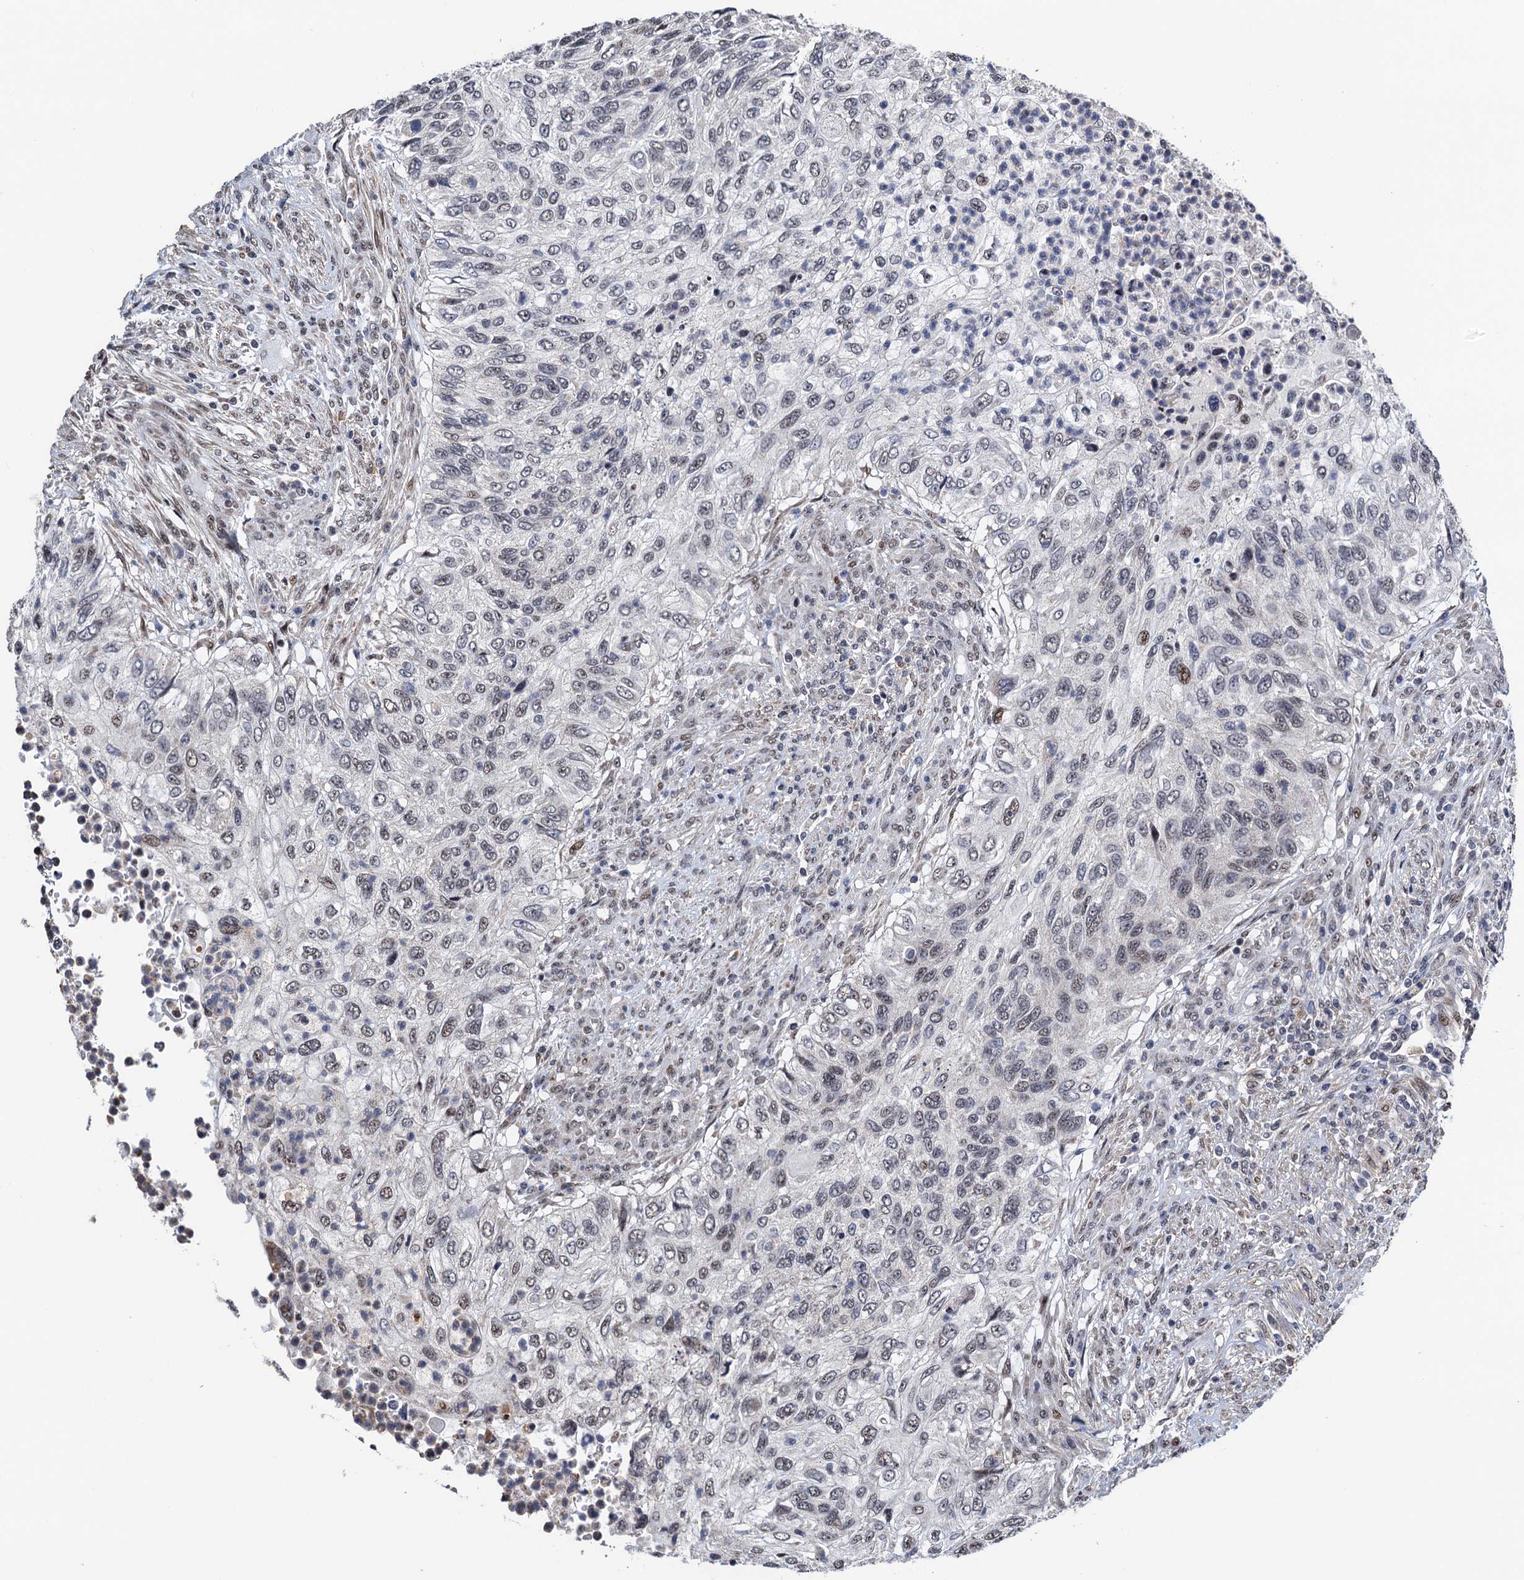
{"staining": {"intensity": "weak", "quantity": "25%-75%", "location": "nuclear"}, "tissue": "urothelial cancer", "cell_type": "Tumor cells", "image_type": "cancer", "snomed": [{"axis": "morphology", "description": "Urothelial carcinoma, High grade"}, {"axis": "topography", "description": "Urinary bladder"}], "caption": "Immunohistochemical staining of human high-grade urothelial carcinoma displays low levels of weak nuclear positivity in about 25%-75% of tumor cells.", "gene": "FAM222A", "patient": {"sex": "female", "age": 60}}